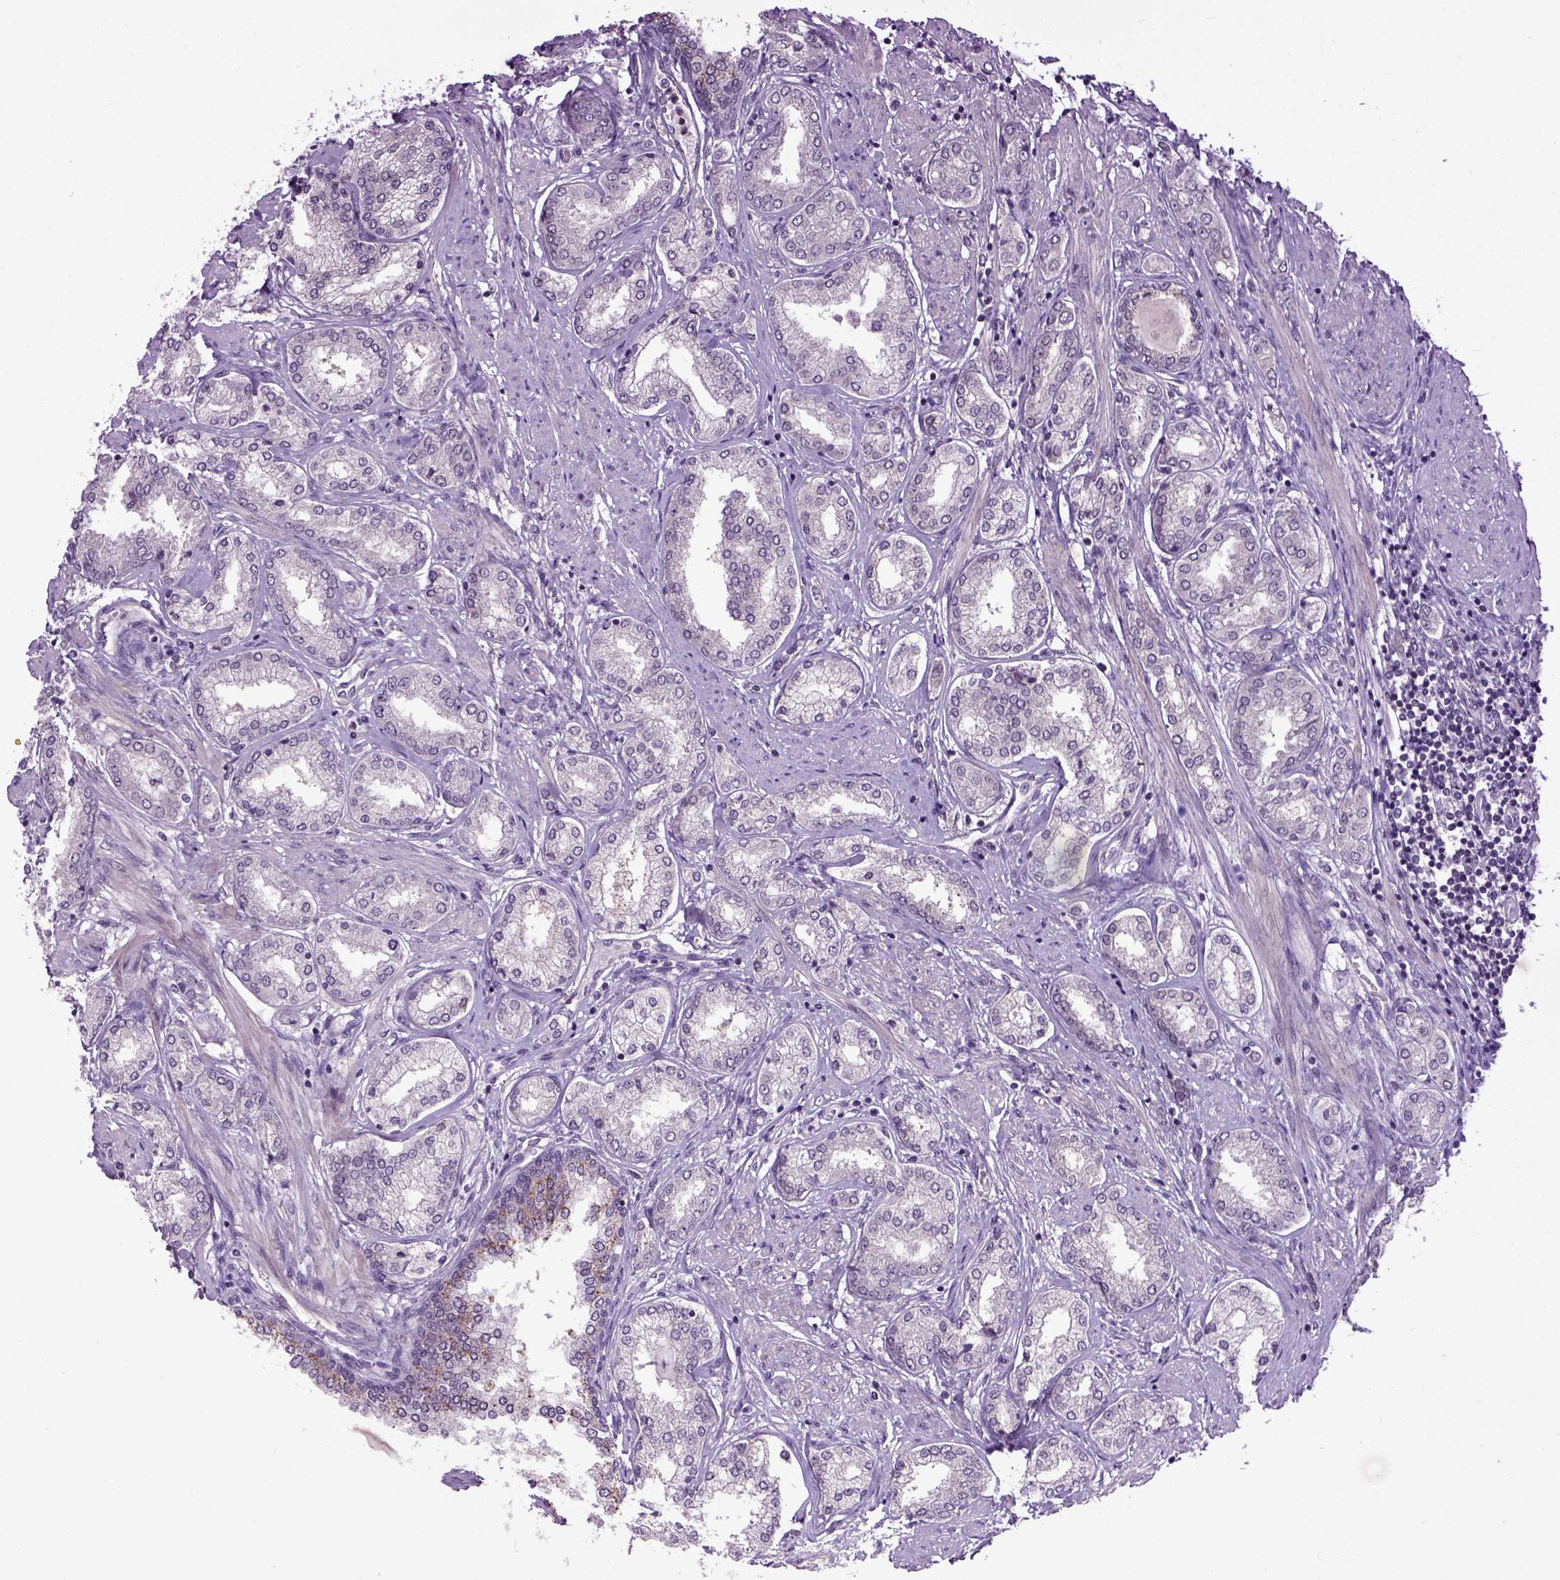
{"staining": {"intensity": "negative", "quantity": "none", "location": "none"}, "tissue": "prostate cancer", "cell_type": "Tumor cells", "image_type": "cancer", "snomed": [{"axis": "morphology", "description": "Adenocarcinoma, NOS"}, {"axis": "topography", "description": "Prostate"}], "caption": "This is a micrograph of immunohistochemistry staining of prostate cancer, which shows no staining in tumor cells. (DAB immunohistochemistry with hematoxylin counter stain).", "gene": "RAB43", "patient": {"sex": "male", "age": 63}}